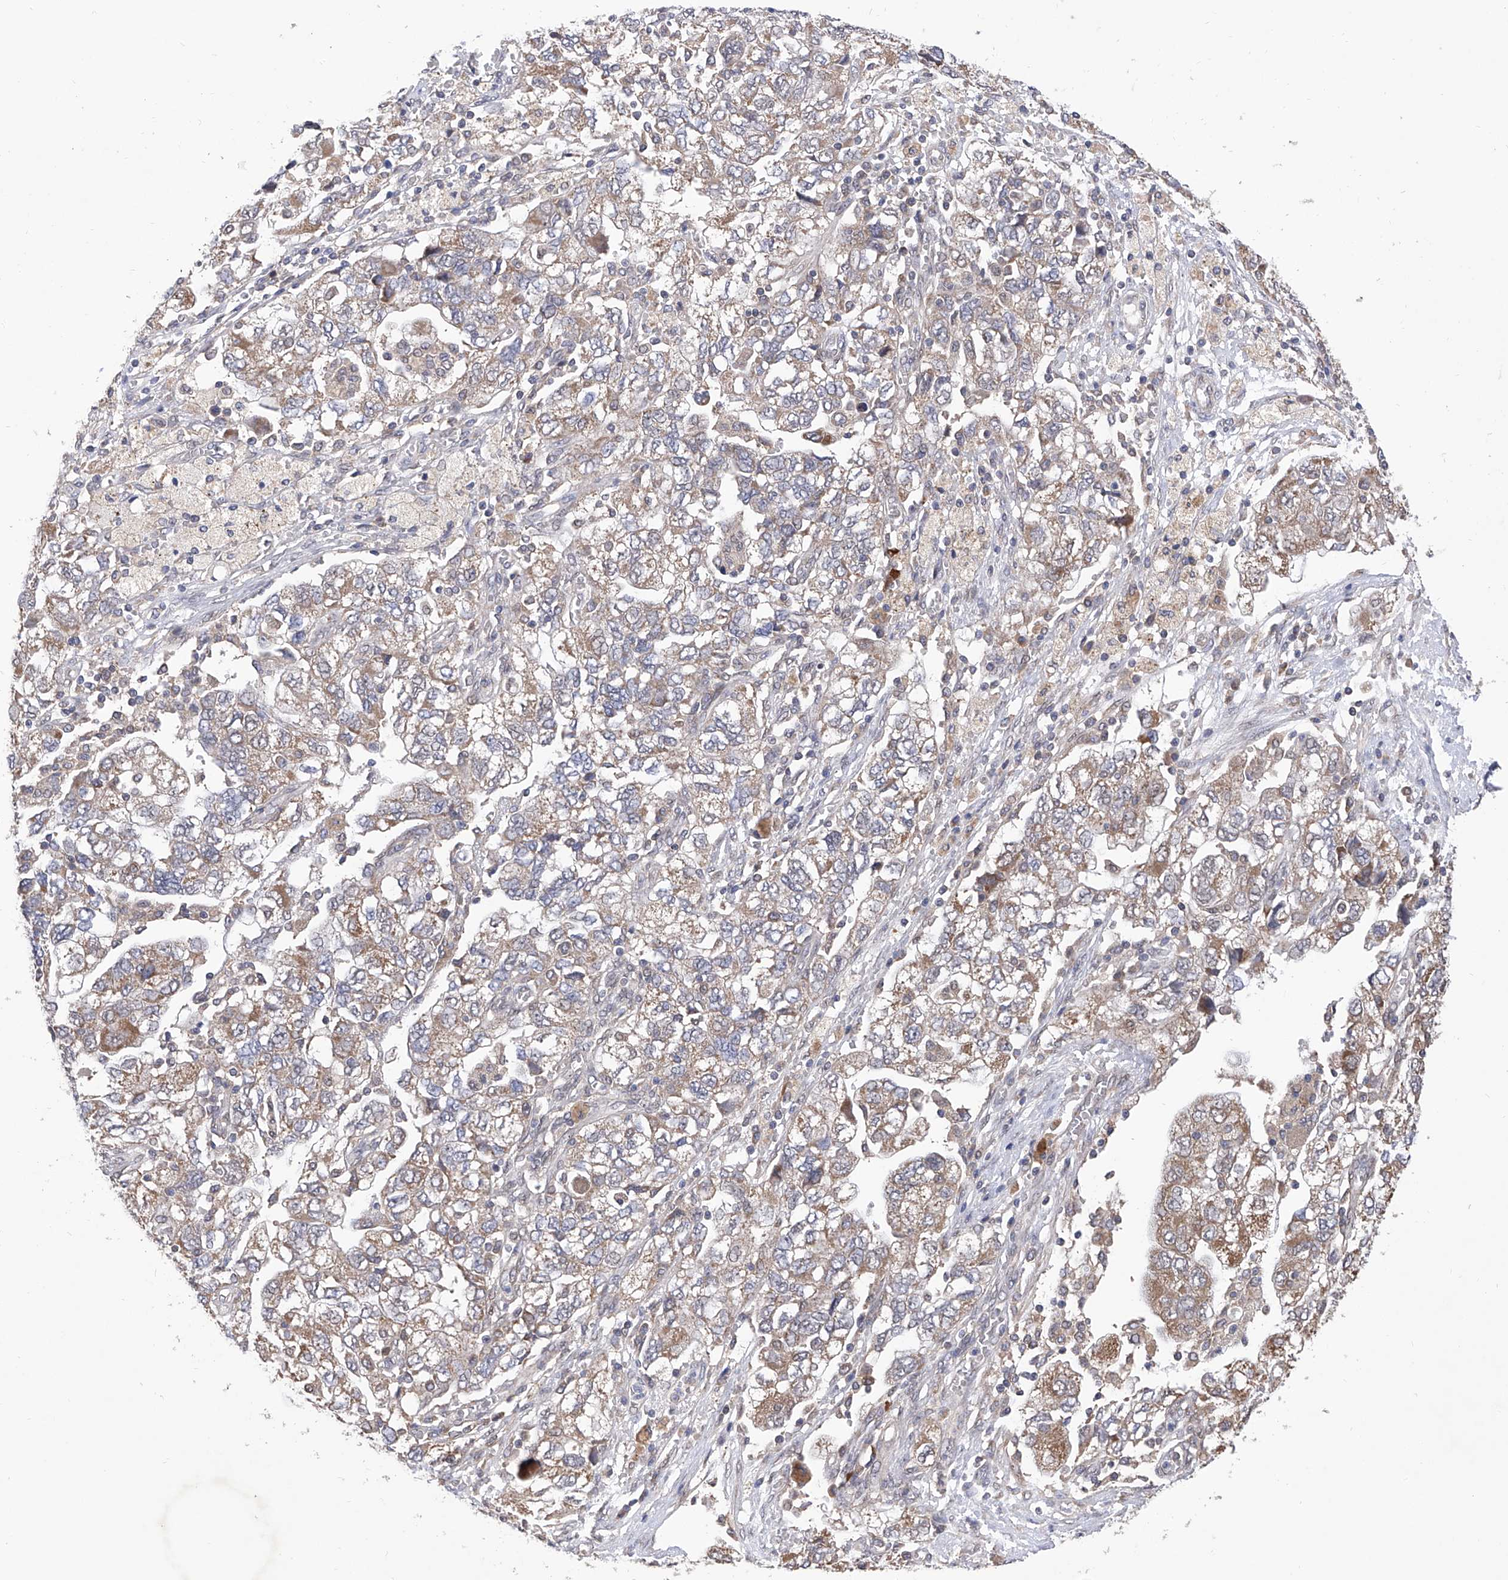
{"staining": {"intensity": "weak", "quantity": "25%-75%", "location": "cytoplasmic/membranous"}, "tissue": "ovarian cancer", "cell_type": "Tumor cells", "image_type": "cancer", "snomed": [{"axis": "morphology", "description": "Carcinoma, NOS"}, {"axis": "morphology", "description": "Cystadenocarcinoma, serous, NOS"}, {"axis": "topography", "description": "Ovary"}], "caption": "This is a micrograph of IHC staining of ovarian cancer, which shows weak staining in the cytoplasmic/membranous of tumor cells.", "gene": "USP45", "patient": {"sex": "female", "age": 69}}